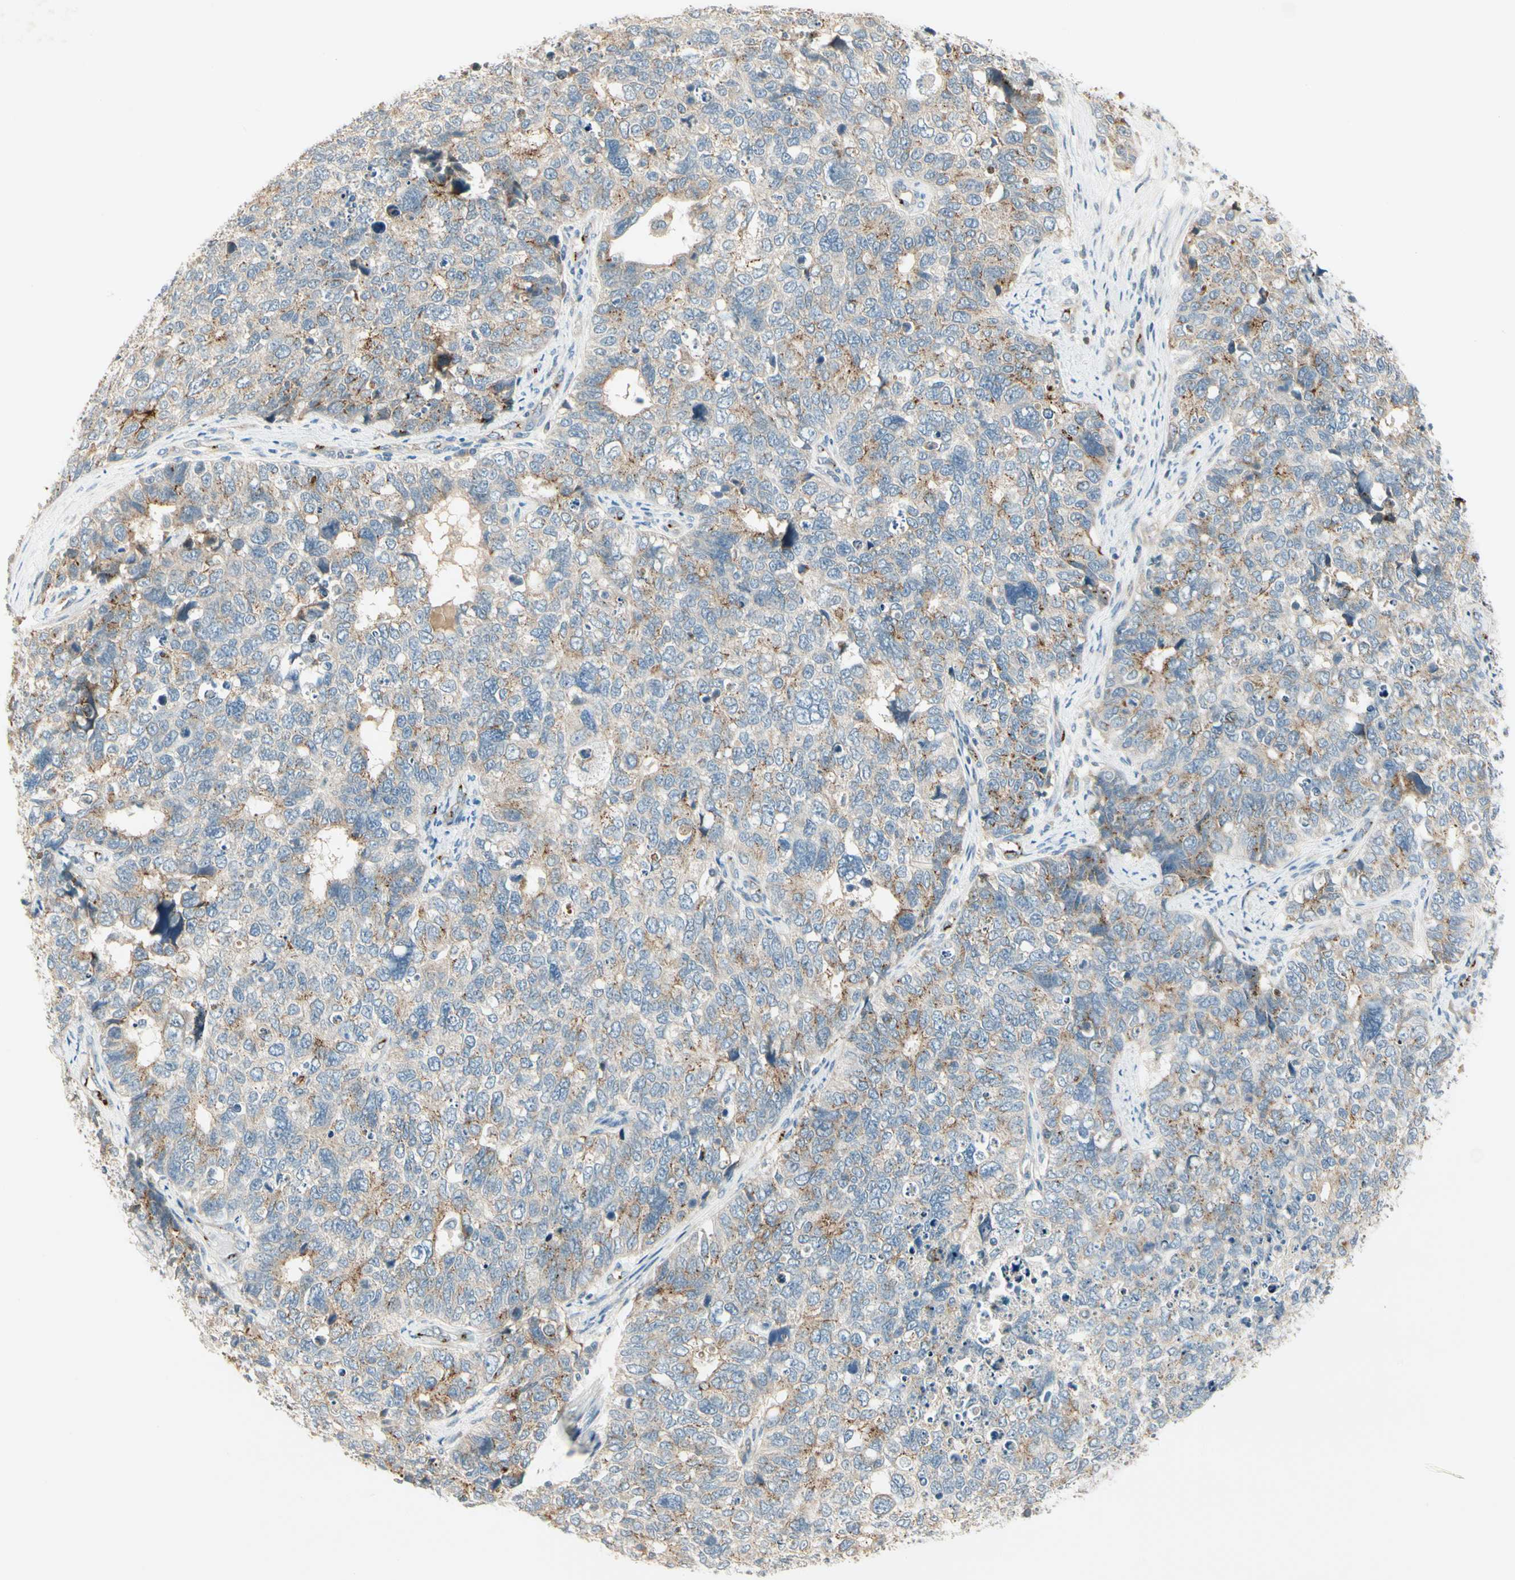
{"staining": {"intensity": "moderate", "quantity": "<25%", "location": "cytoplasmic/membranous"}, "tissue": "cervical cancer", "cell_type": "Tumor cells", "image_type": "cancer", "snomed": [{"axis": "morphology", "description": "Squamous cell carcinoma, NOS"}, {"axis": "topography", "description": "Cervix"}], "caption": "Protein expression analysis of human cervical cancer (squamous cell carcinoma) reveals moderate cytoplasmic/membranous expression in about <25% of tumor cells.", "gene": "MANSC1", "patient": {"sex": "female", "age": 63}}